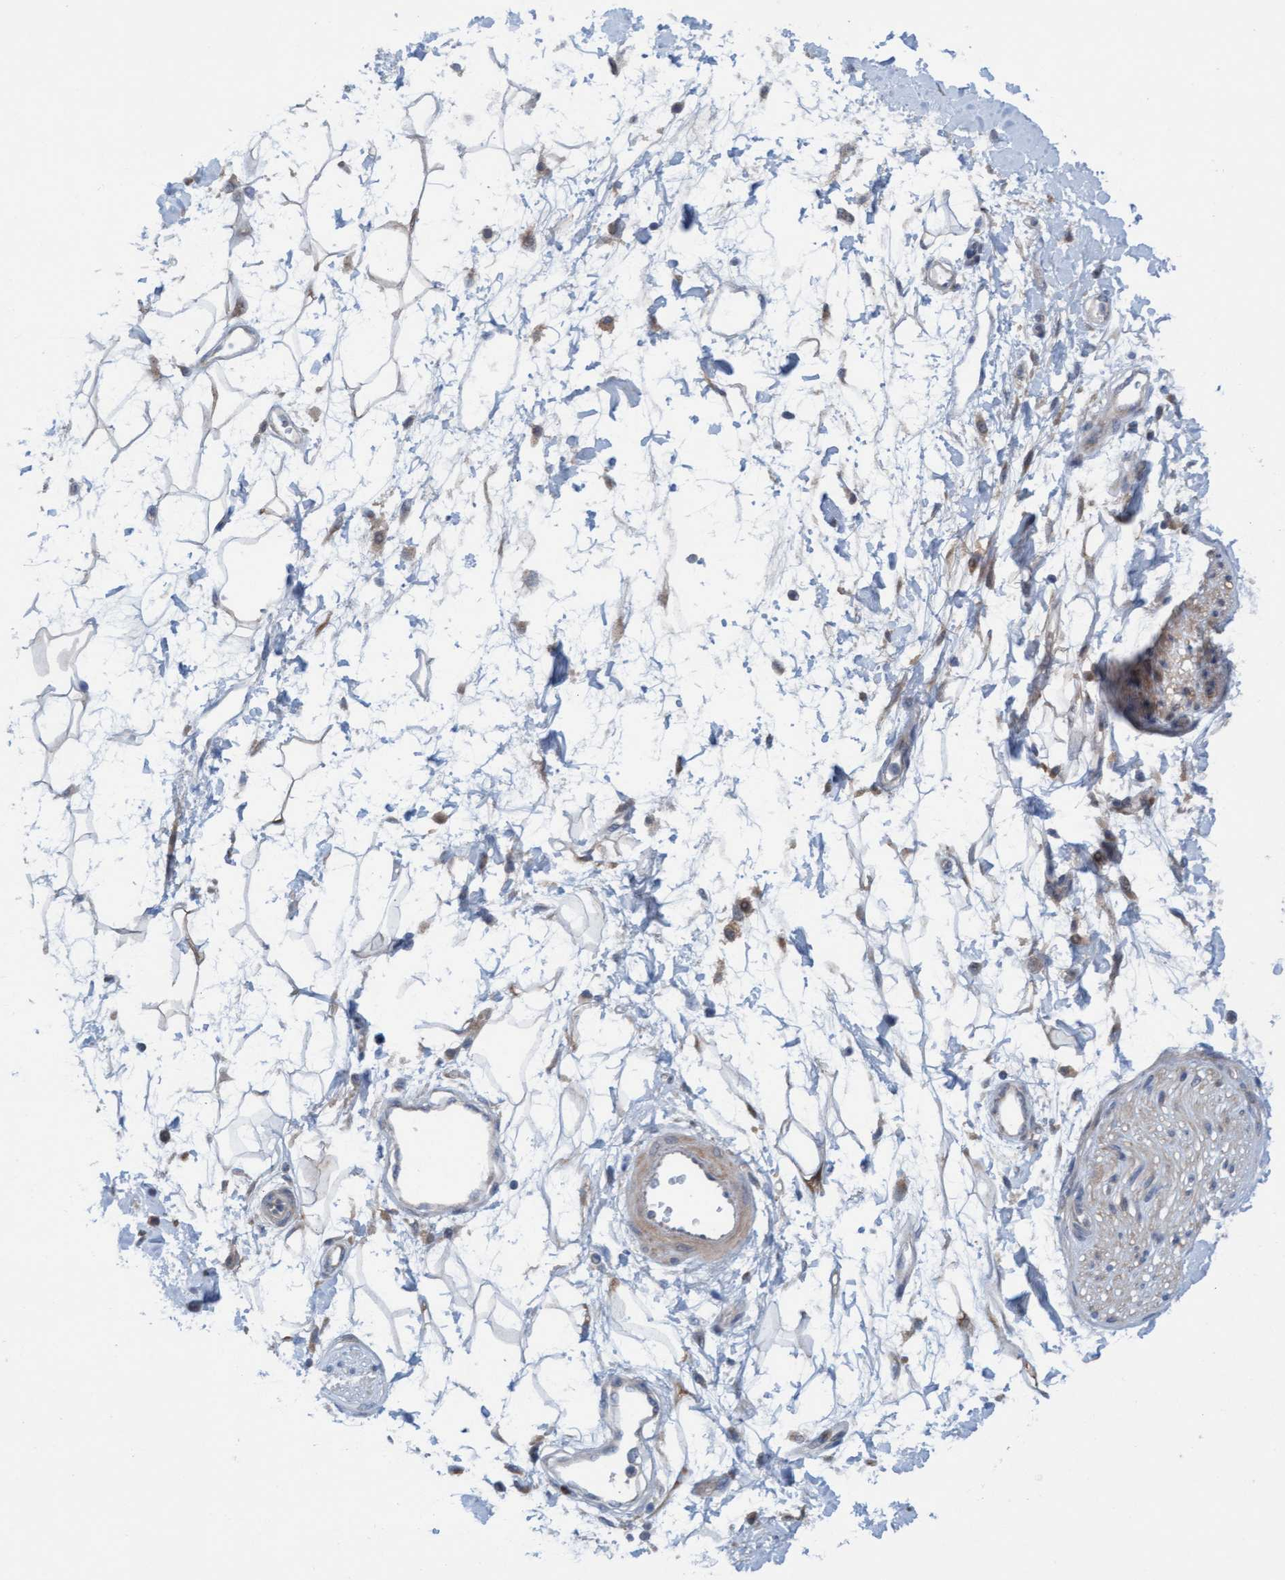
{"staining": {"intensity": "moderate", "quantity": ">75%", "location": "cytoplasmic/membranous"}, "tissue": "adipose tissue", "cell_type": "Adipocytes", "image_type": "normal", "snomed": [{"axis": "morphology", "description": "Normal tissue, NOS"}, {"axis": "morphology", "description": "Adenocarcinoma, NOS"}, {"axis": "topography", "description": "Duodenum"}, {"axis": "topography", "description": "Peripheral nerve tissue"}], "caption": "Immunohistochemical staining of benign adipose tissue reveals >75% levels of moderate cytoplasmic/membranous protein expression in about >75% of adipocytes.", "gene": "KLHL25", "patient": {"sex": "female", "age": 60}}